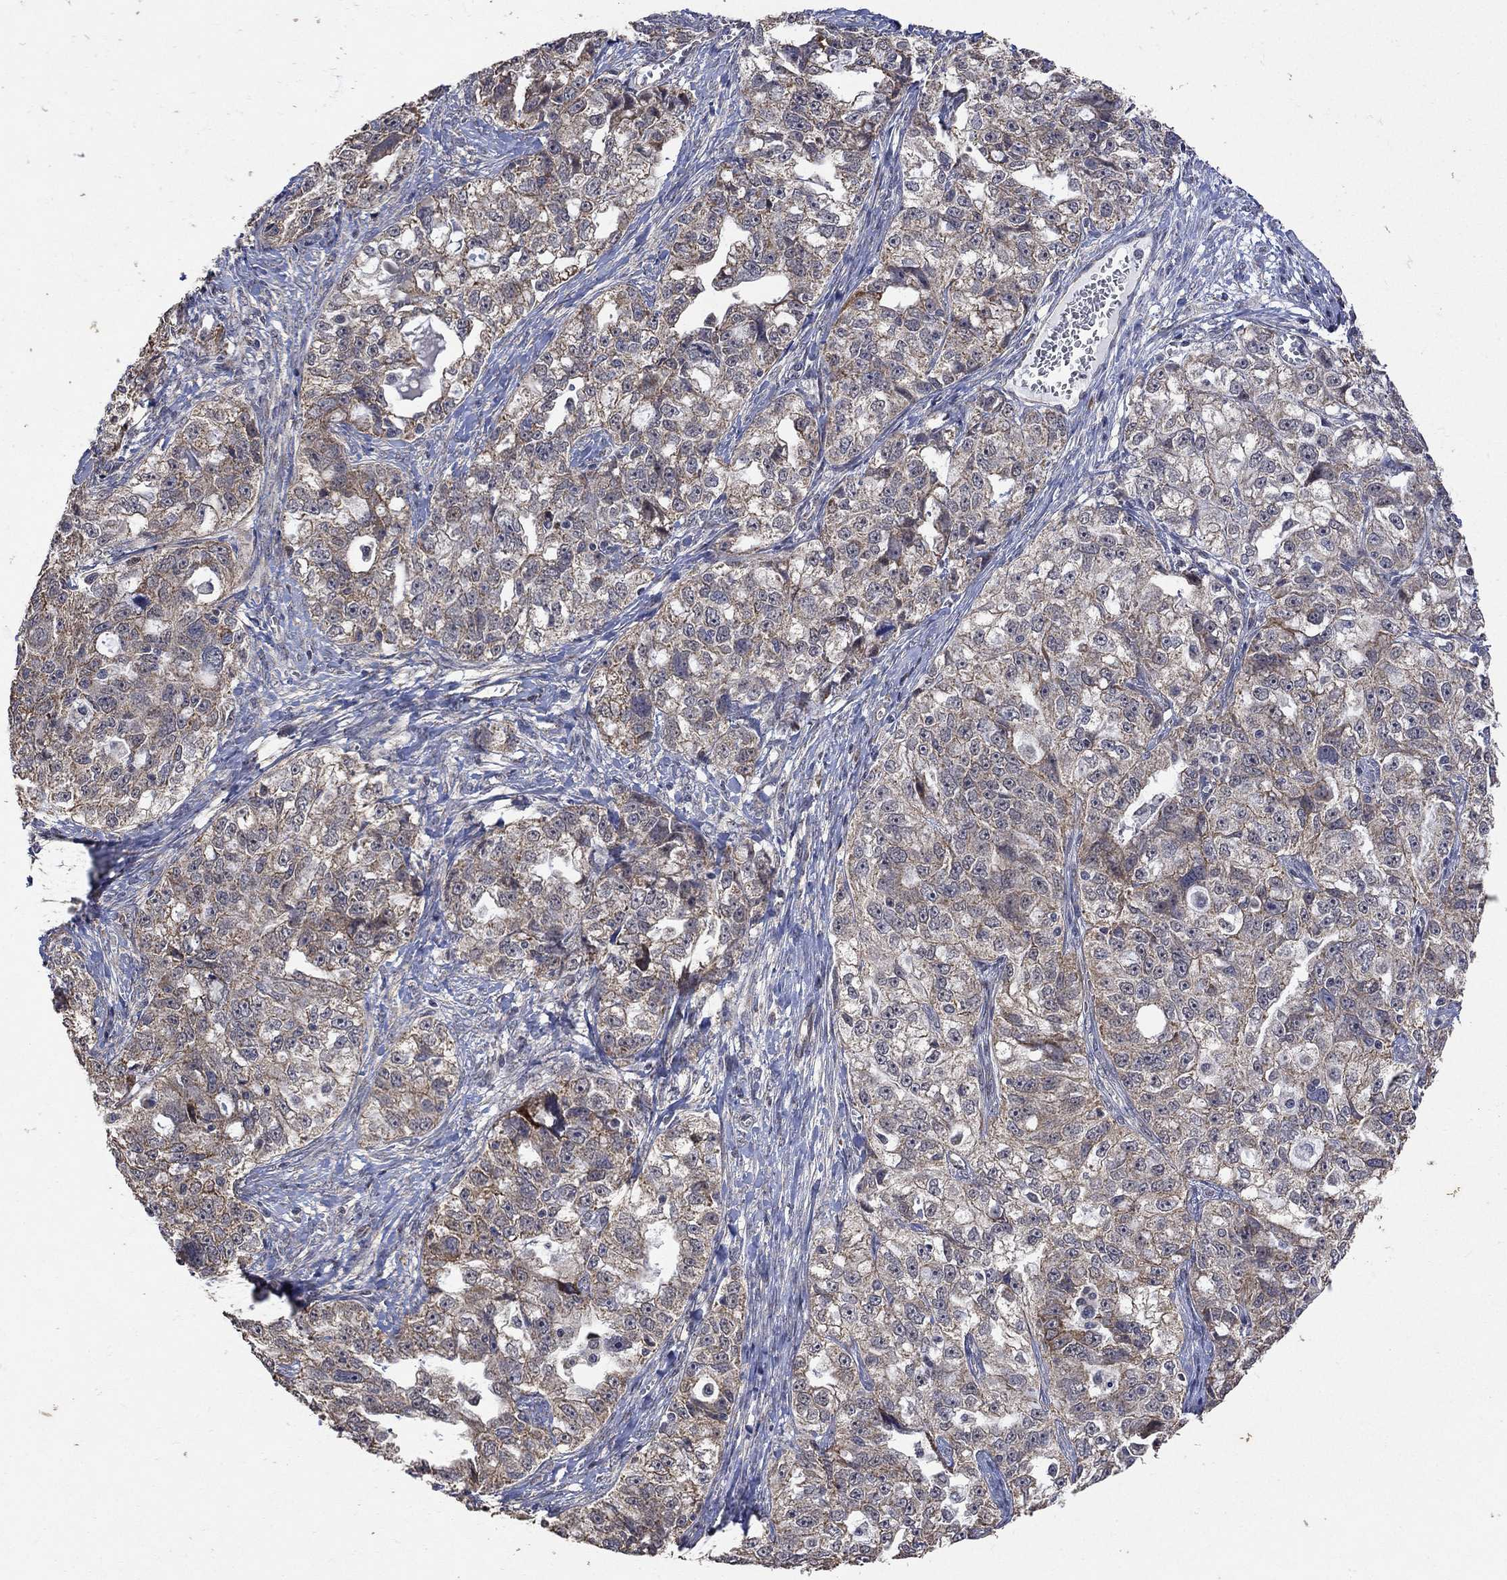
{"staining": {"intensity": "moderate", "quantity": "25%-75%", "location": "cytoplasmic/membranous"}, "tissue": "ovarian cancer", "cell_type": "Tumor cells", "image_type": "cancer", "snomed": [{"axis": "morphology", "description": "Cystadenocarcinoma, serous, NOS"}, {"axis": "topography", "description": "Ovary"}], "caption": "Ovarian cancer (serous cystadenocarcinoma) was stained to show a protein in brown. There is medium levels of moderate cytoplasmic/membranous positivity in about 25%-75% of tumor cells.", "gene": "ANKRA2", "patient": {"sex": "female", "age": 51}}